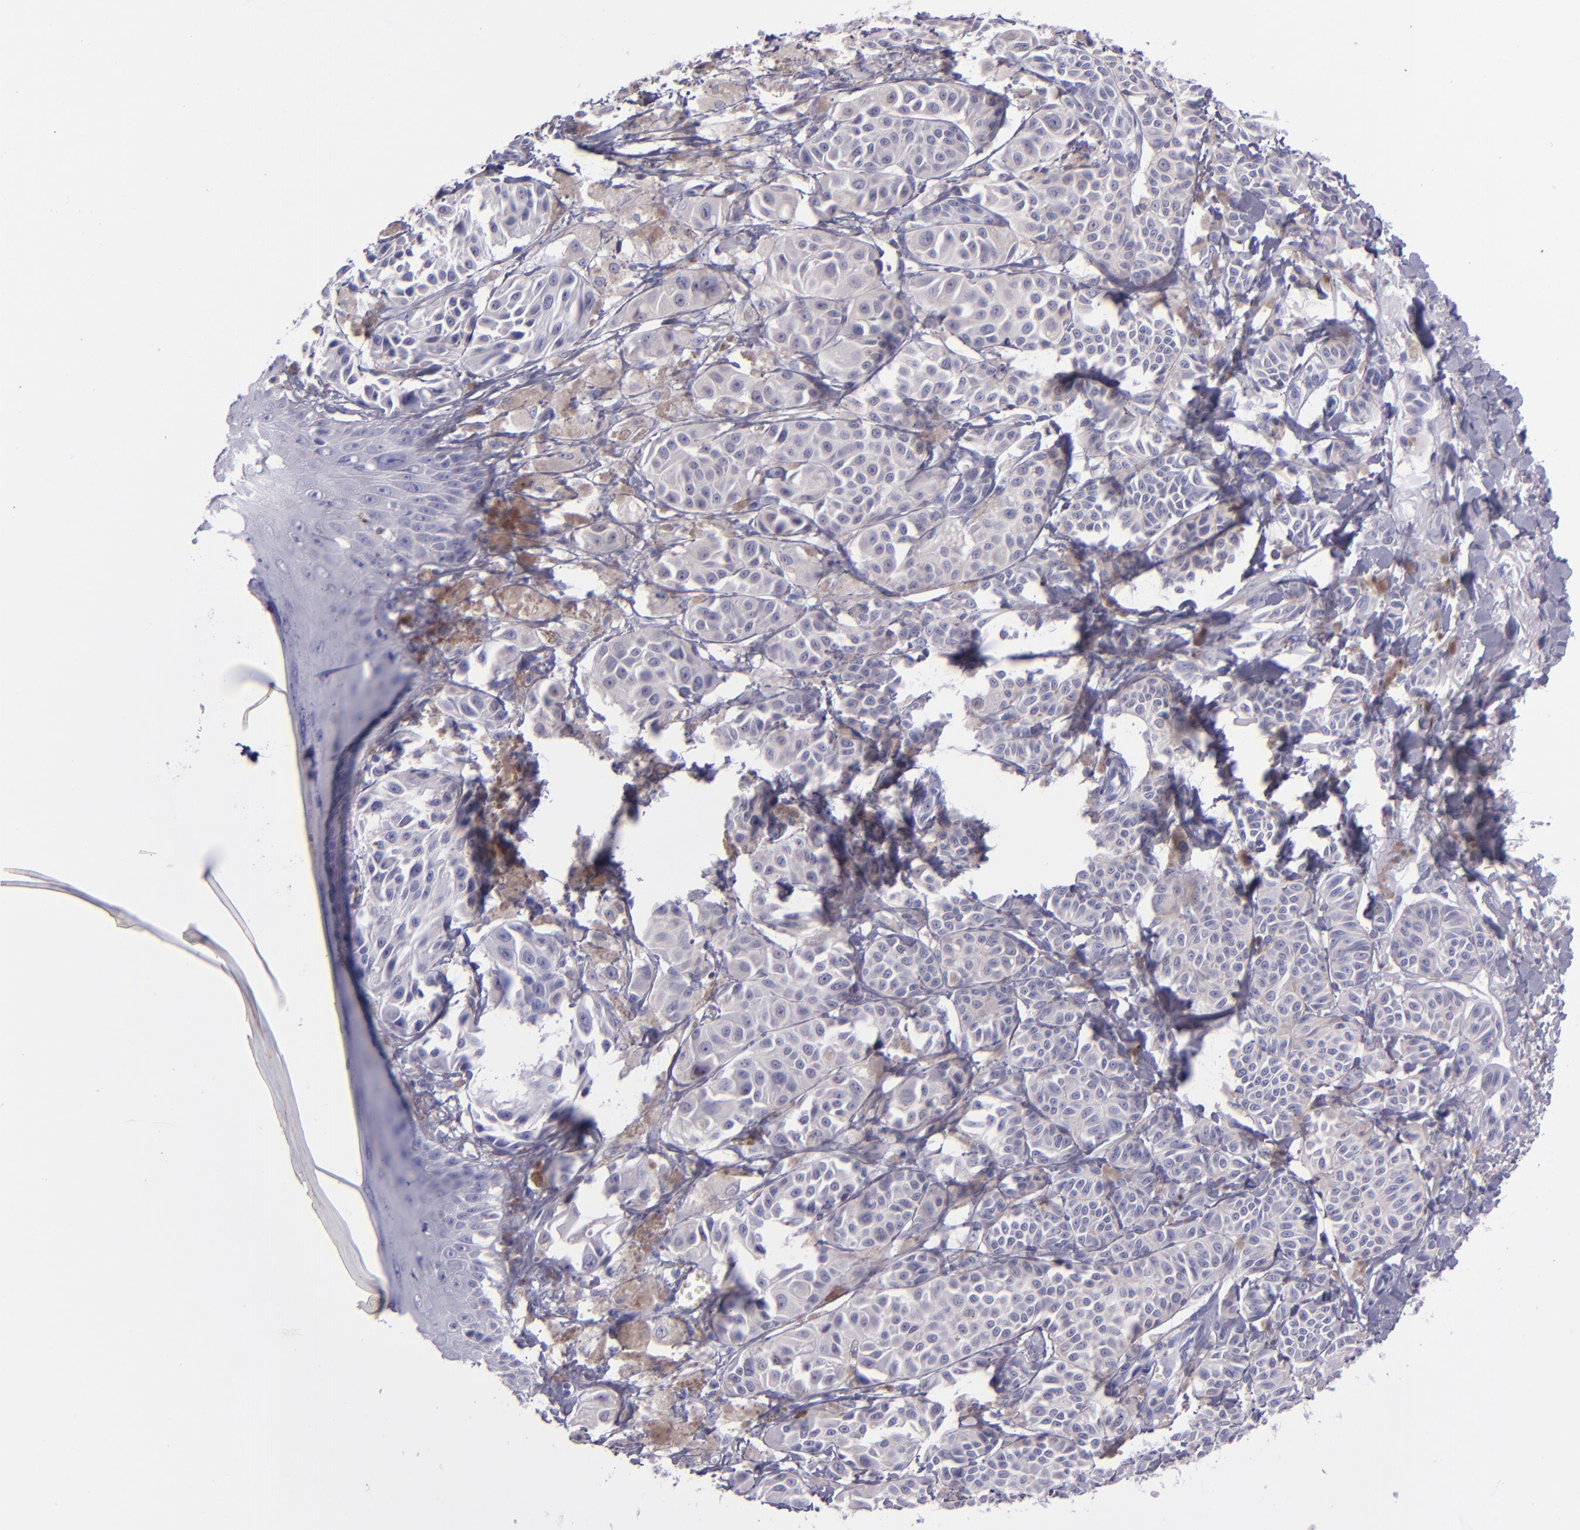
{"staining": {"intensity": "negative", "quantity": "none", "location": "none"}, "tissue": "melanoma", "cell_type": "Tumor cells", "image_type": "cancer", "snomed": [{"axis": "morphology", "description": "Malignant melanoma, NOS"}, {"axis": "topography", "description": "Skin"}], "caption": "The micrograph demonstrates no staining of tumor cells in malignant melanoma.", "gene": "TNNT3", "patient": {"sex": "male", "age": 76}}